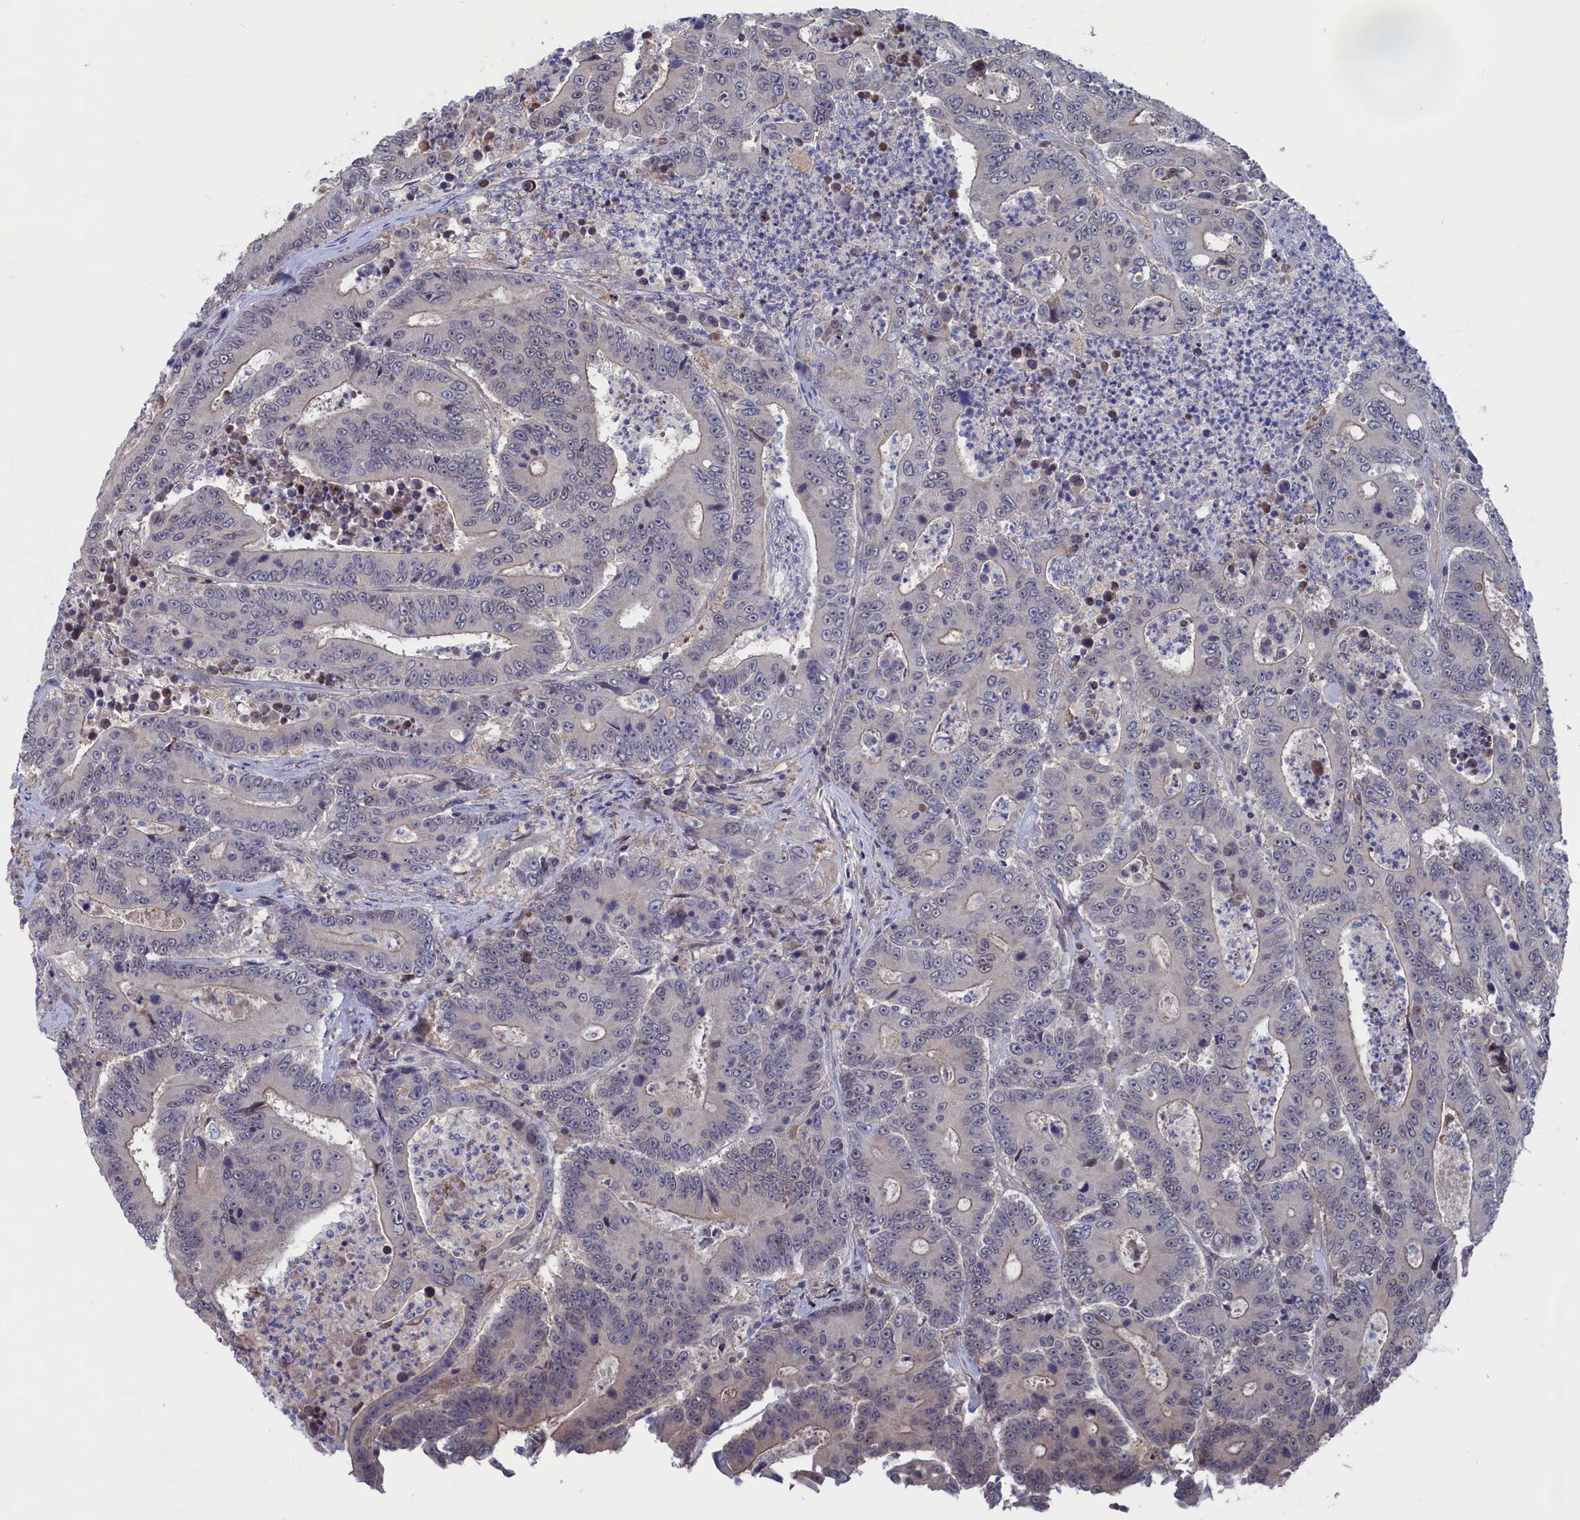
{"staining": {"intensity": "negative", "quantity": "none", "location": "none"}, "tissue": "colorectal cancer", "cell_type": "Tumor cells", "image_type": "cancer", "snomed": [{"axis": "morphology", "description": "Adenocarcinoma, NOS"}, {"axis": "topography", "description": "Colon"}], "caption": "This is an IHC histopathology image of human colorectal adenocarcinoma. There is no positivity in tumor cells.", "gene": "NUTF2", "patient": {"sex": "male", "age": 83}}